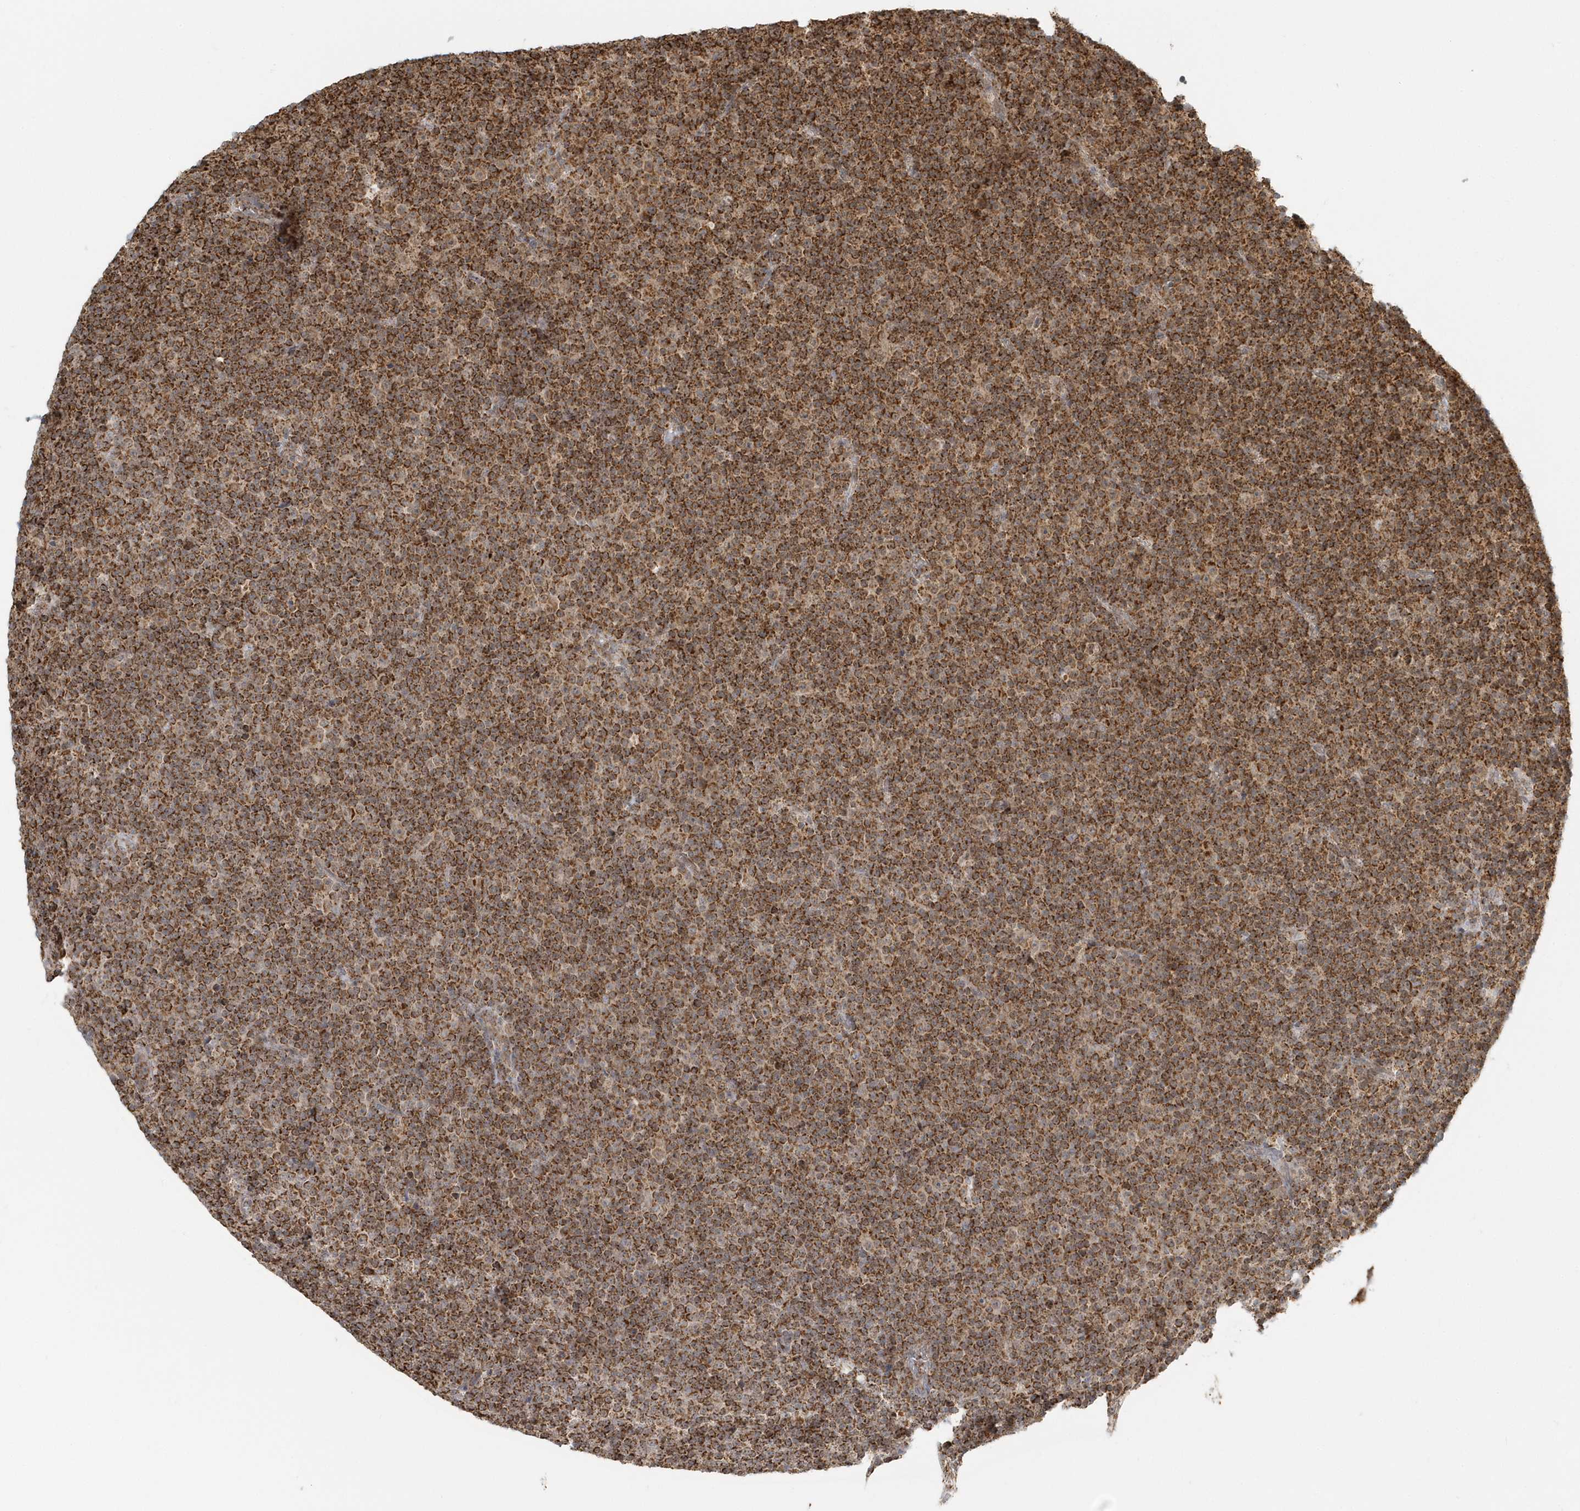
{"staining": {"intensity": "strong", "quantity": ">75%", "location": "cytoplasmic/membranous"}, "tissue": "lymphoma", "cell_type": "Tumor cells", "image_type": "cancer", "snomed": [{"axis": "morphology", "description": "Malignant lymphoma, non-Hodgkin's type, Low grade"}, {"axis": "topography", "description": "Lymph node"}], "caption": "Tumor cells reveal high levels of strong cytoplasmic/membranous staining in about >75% of cells in human lymphoma.", "gene": "PSMD6", "patient": {"sex": "female", "age": 67}}